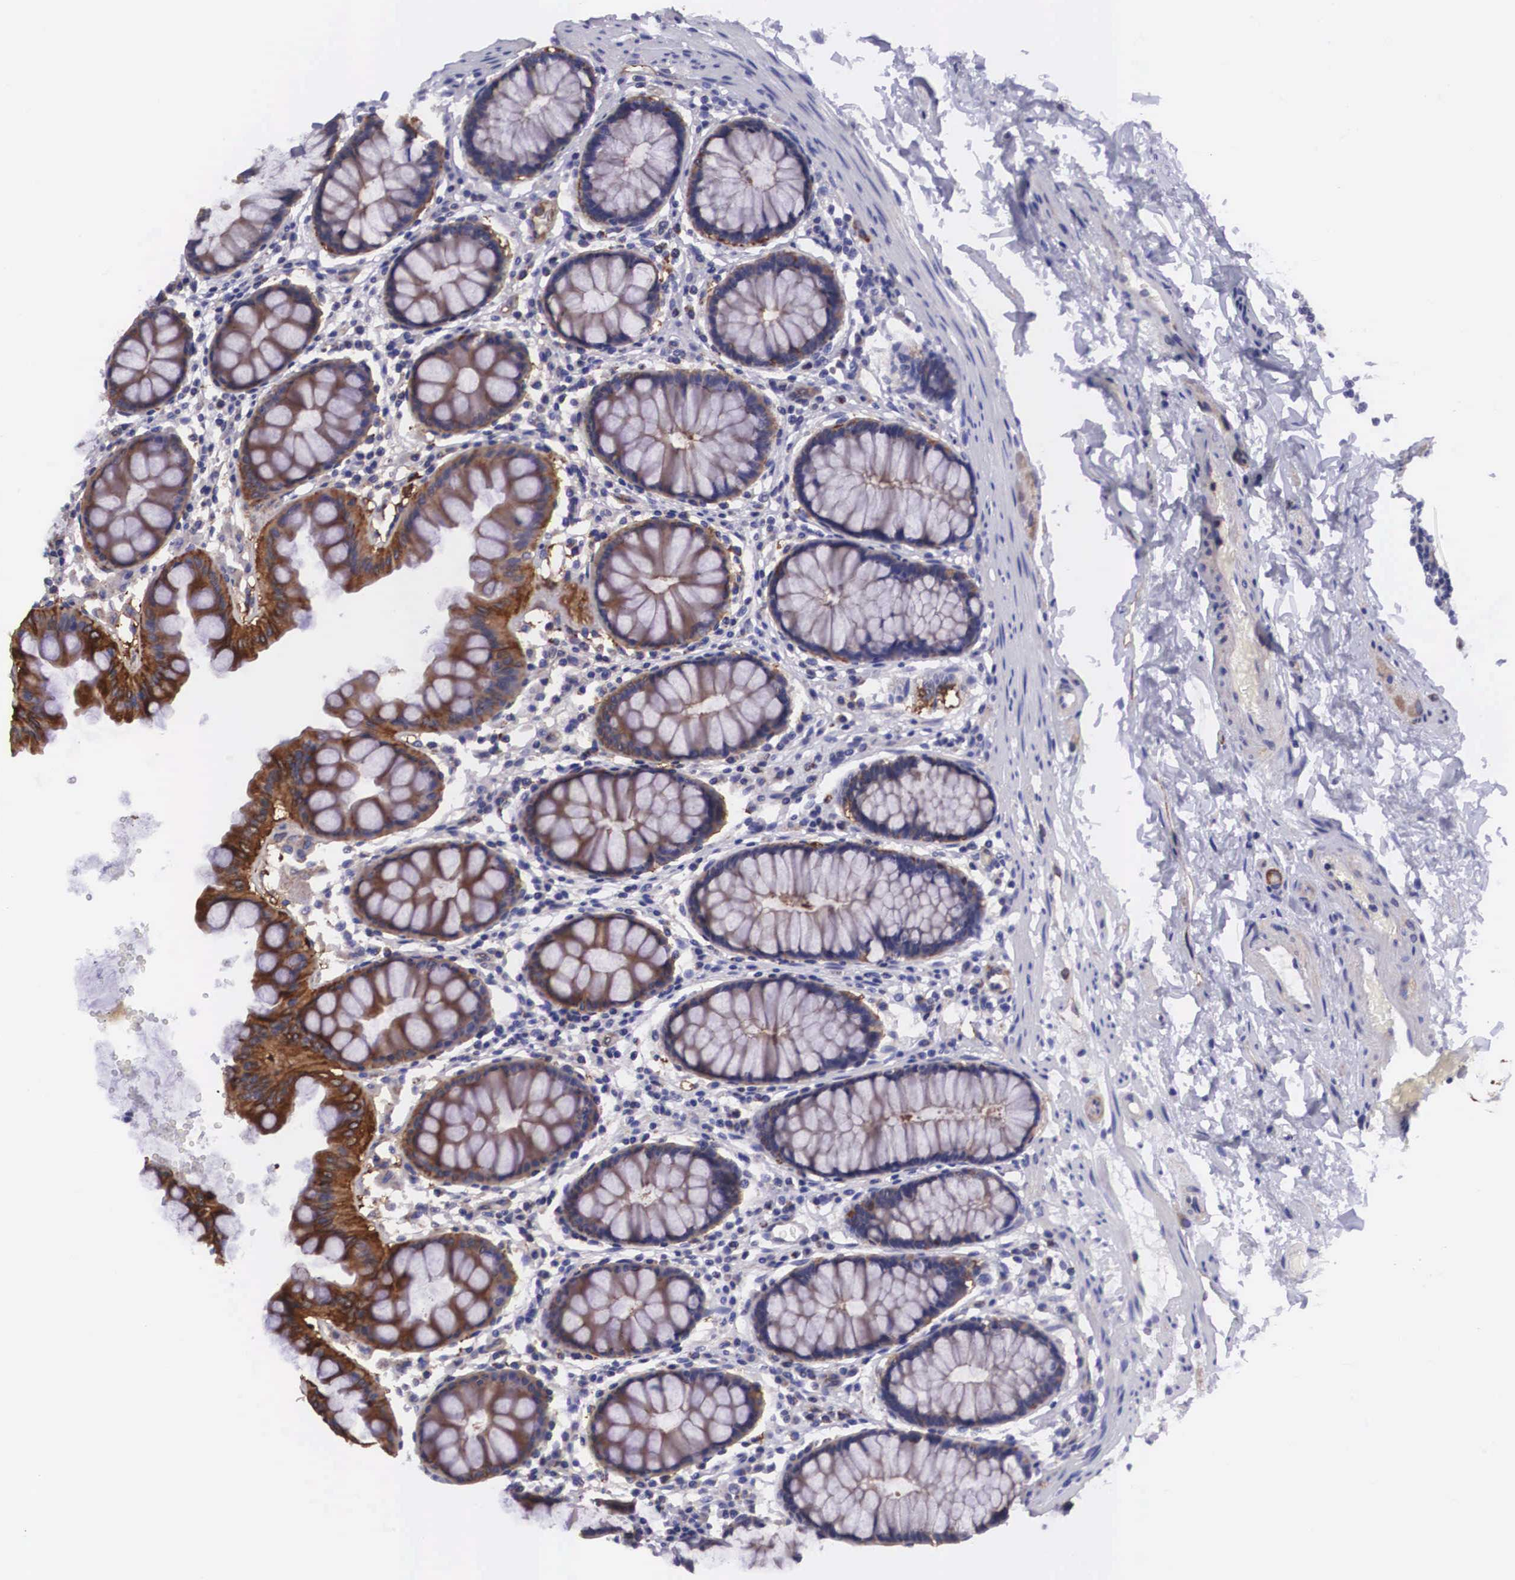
{"staining": {"intensity": "strong", "quantity": "<25%", "location": "cytoplasmic/membranous"}, "tissue": "rectum", "cell_type": "Glandular cells", "image_type": "normal", "snomed": [{"axis": "morphology", "description": "Normal tissue, NOS"}, {"axis": "topography", "description": "Rectum"}], "caption": "Immunohistochemistry (IHC) photomicrograph of normal human rectum stained for a protein (brown), which shows medium levels of strong cytoplasmic/membranous positivity in approximately <25% of glandular cells.", "gene": "BCAR1", "patient": {"sex": "male", "age": 77}}